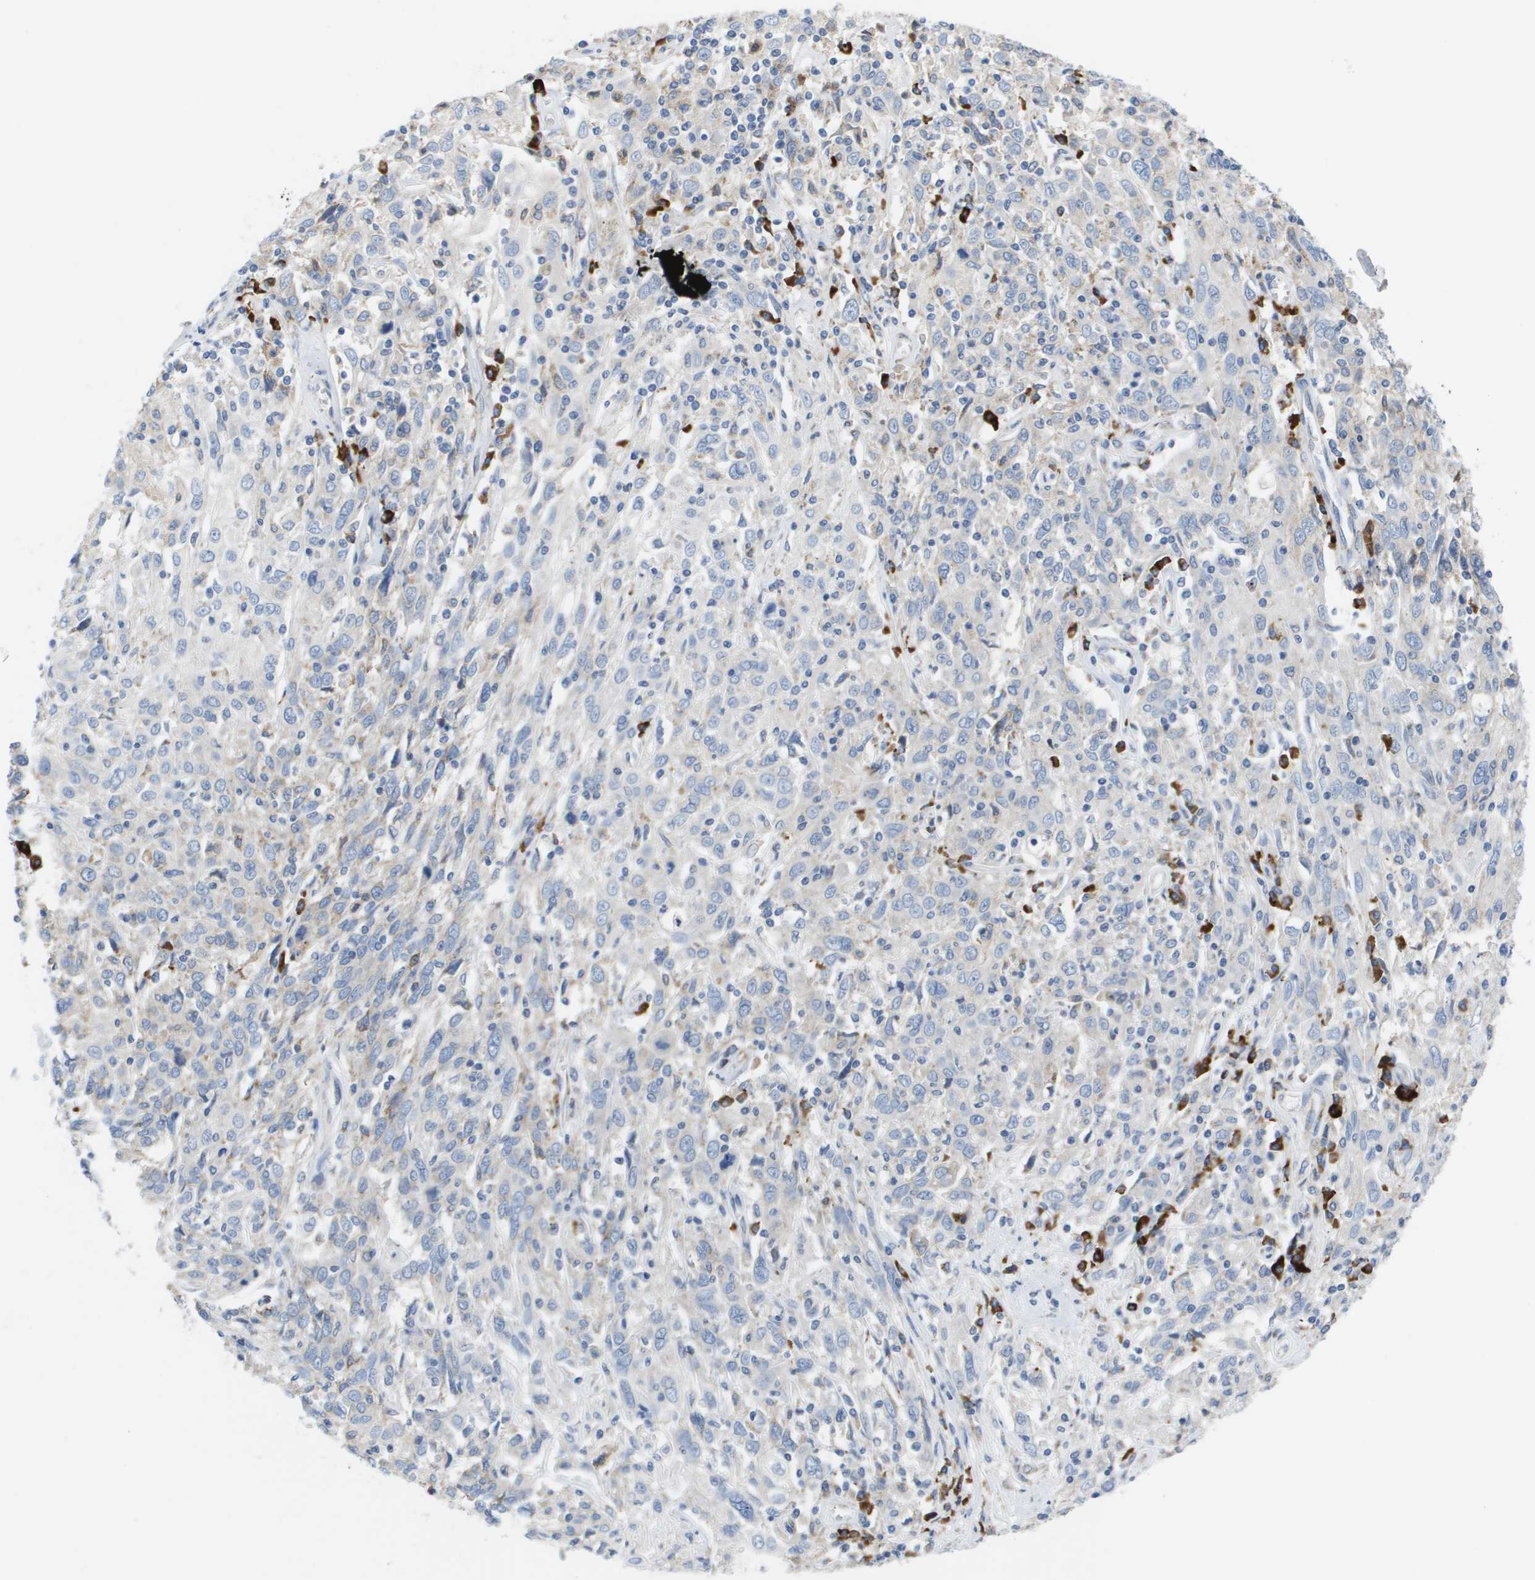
{"staining": {"intensity": "negative", "quantity": "none", "location": "none"}, "tissue": "cervical cancer", "cell_type": "Tumor cells", "image_type": "cancer", "snomed": [{"axis": "morphology", "description": "Squamous cell carcinoma, NOS"}, {"axis": "topography", "description": "Cervix"}], "caption": "The micrograph exhibits no significant positivity in tumor cells of cervical cancer (squamous cell carcinoma).", "gene": "CD3G", "patient": {"sex": "female", "age": 46}}